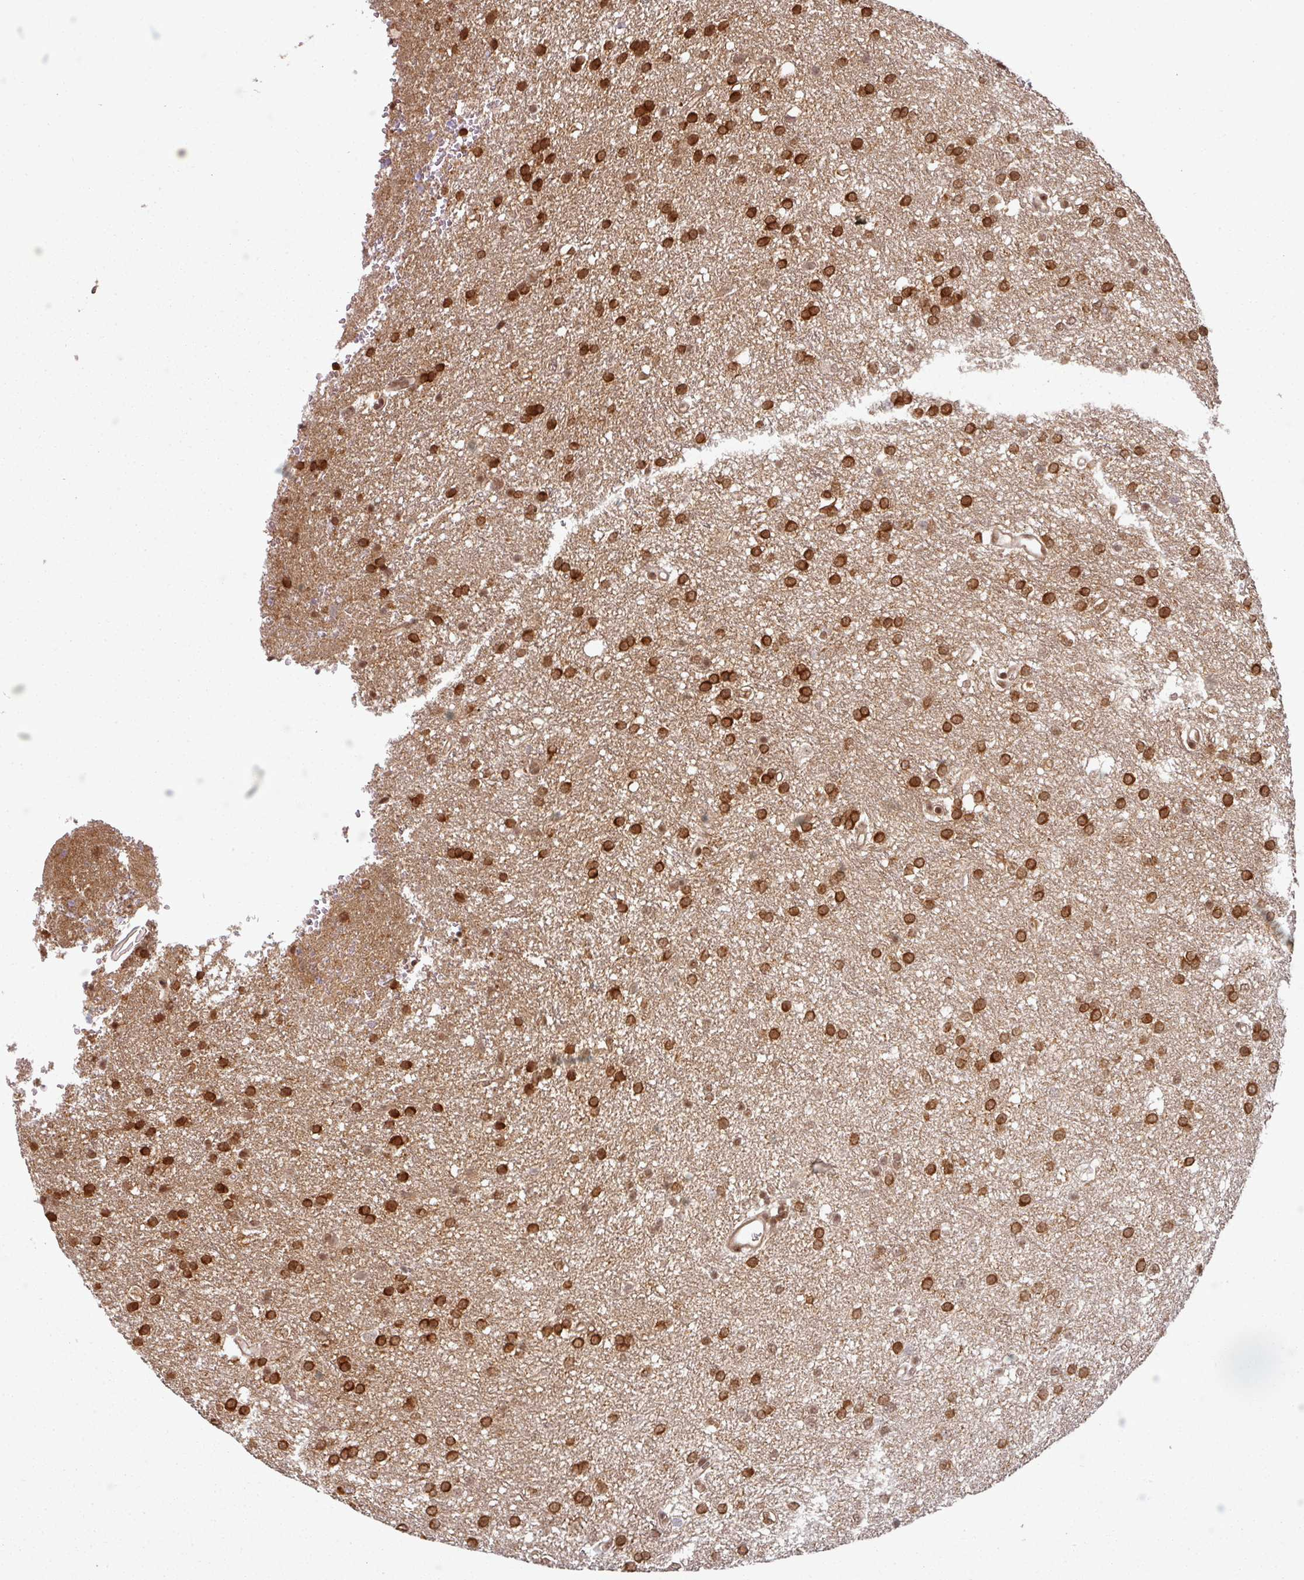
{"staining": {"intensity": "strong", "quantity": ">75%", "location": "cytoplasmic/membranous,nuclear"}, "tissue": "glioma", "cell_type": "Tumor cells", "image_type": "cancer", "snomed": [{"axis": "morphology", "description": "Glioma, malignant, Low grade"}, {"axis": "topography", "description": "Brain"}], "caption": "This histopathology image exhibits malignant glioma (low-grade) stained with immunohistochemistry (IHC) to label a protein in brown. The cytoplasmic/membranous and nuclear of tumor cells show strong positivity for the protein. Nuclei are counter-stained blue.", "gene": "SIK3", "patient": {"sex": "female", "age": 33}}